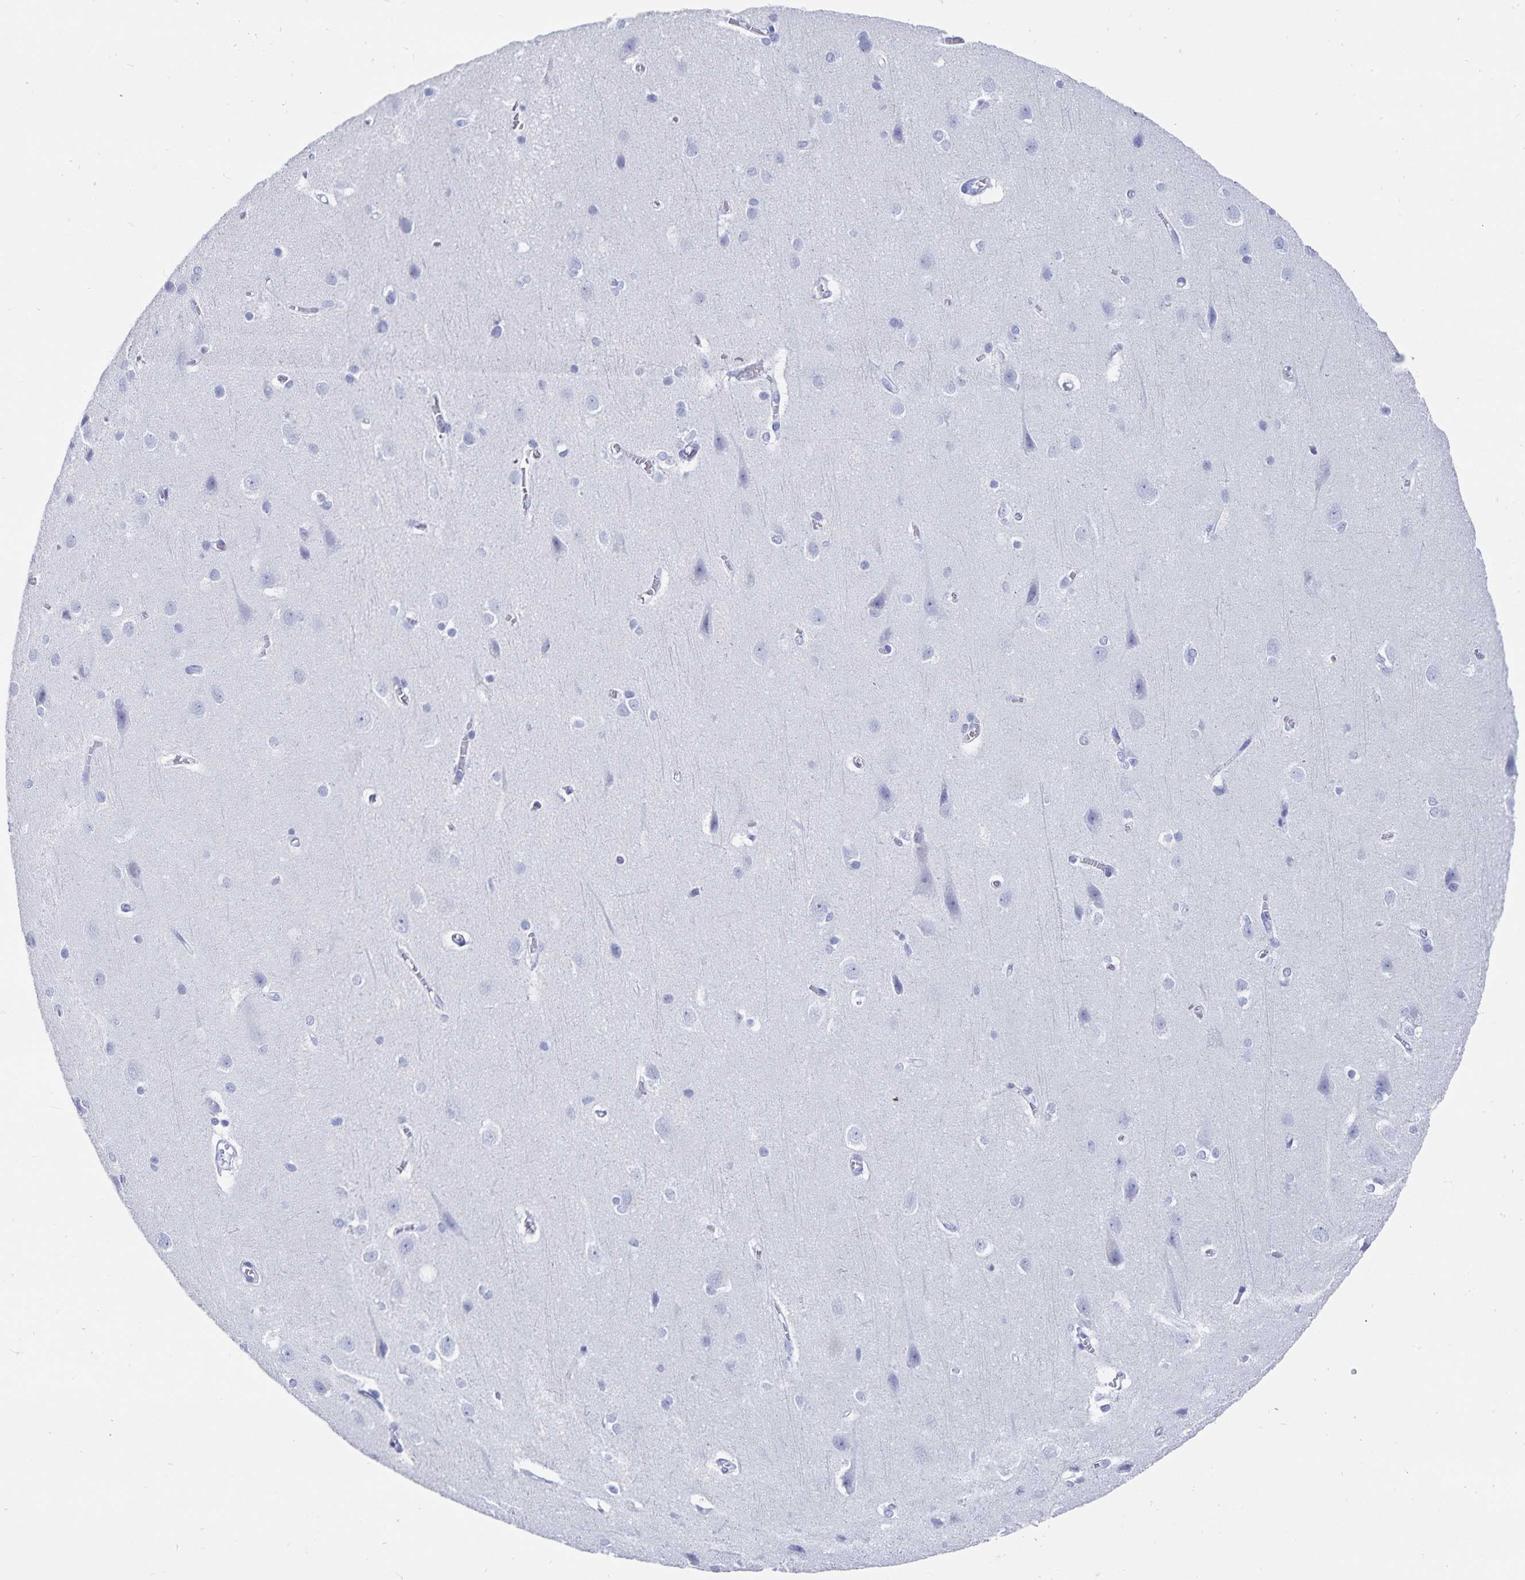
{"staining": {"intensity": "negative", "quantity": "none", "location": "none"}, "tissue": "cerebral cortex", "cell_type": "Endothelial cells", "image_type": "normal", "snomed": [{"axis": "morphology", "description": "Normal tissue, NOS"}, {"axis": "topography", "description": "Cerebral cortex"}], "caption": "Endothelial cells show no significant staining in benign cerebral cortex. The staining was performed using DAB to visualize the protein expression in brown, while the nuclei were stained in blue with hematoxylin (Magnification: 20x).", "gene": "C19orf73", "patient": {"sex": "male", "age": 37}}